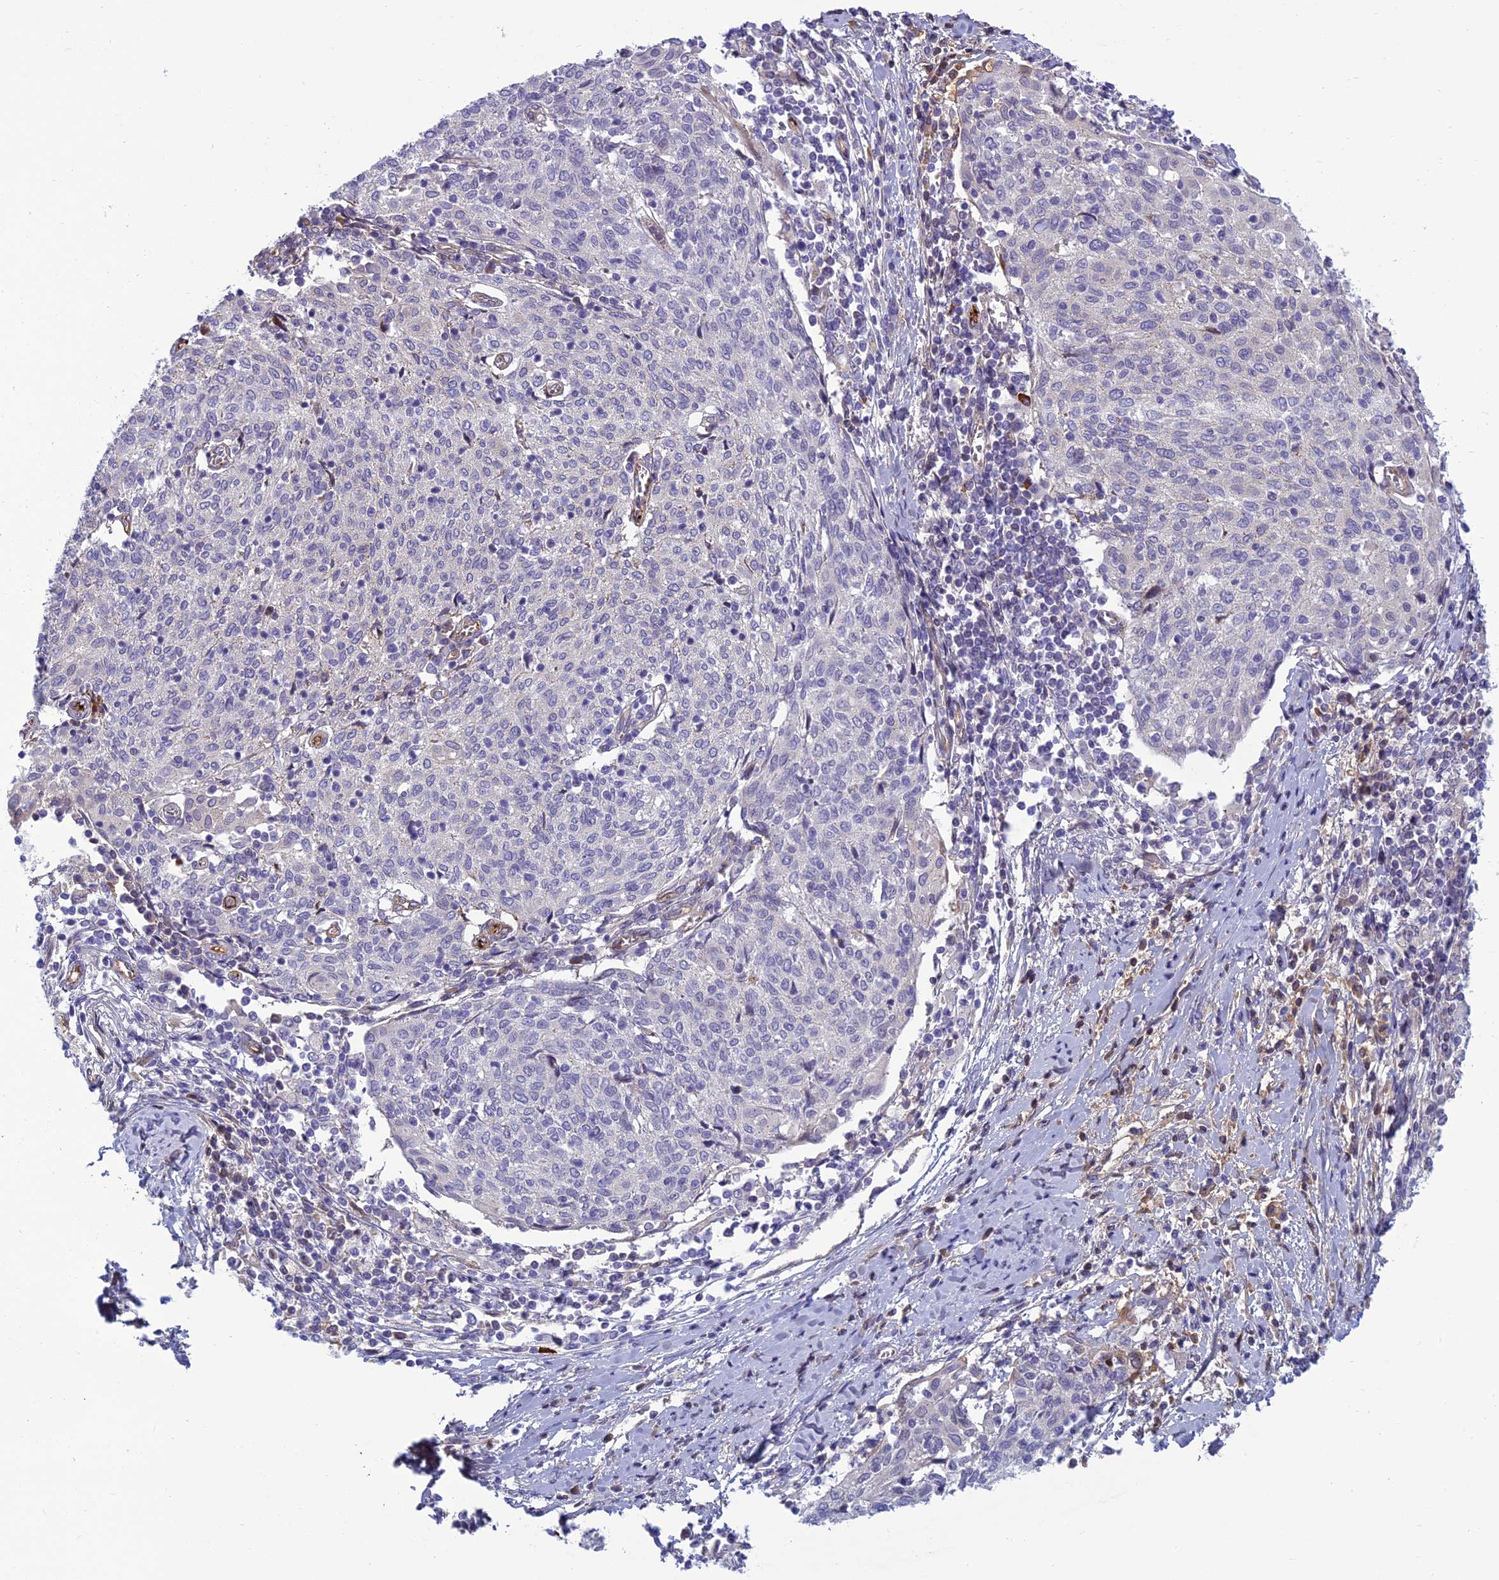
{"staining": {"intensity": "negative", "quantity": "none", "location": "none"}, "tissue": "cervical cancer", "cell_type": "Tumor cells", "image_type": "cancer", "snomed": [{"axis": "morphology", "description": "Squamous cell carcinoma, NOS"}, {"axis": "topography", "description": "Cervix"}], "caption": "This micrograph is of cervical squamous cell carcinoma stained with immunohistochemistry to label a protein in brown with the nuclei are counter-stained blue. There is no staining in tumor cells.", "gene": "CLEC11A", "patient": {"sex": "female", "age": 52}}